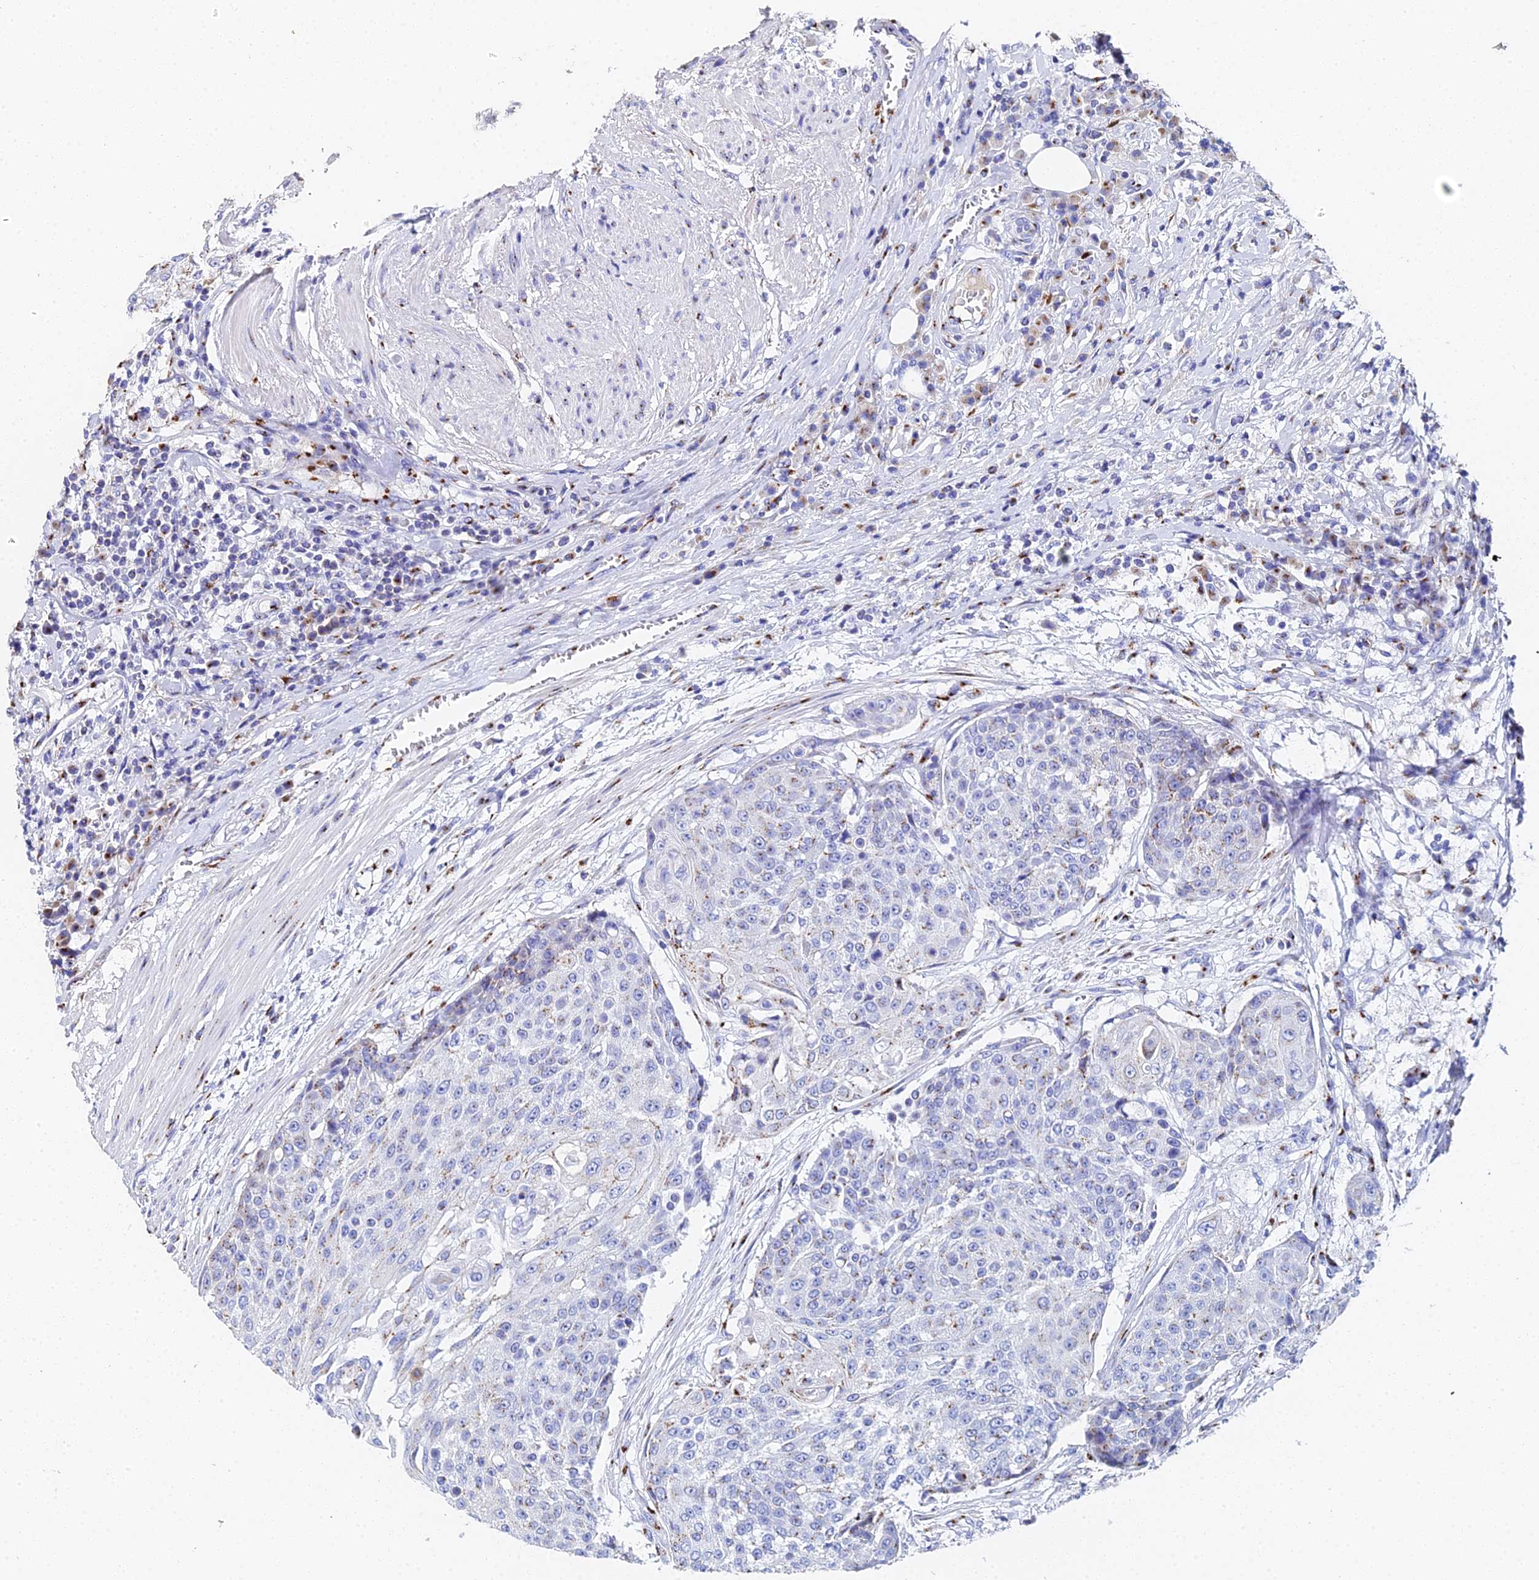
{"staining": {"intensity": "moderate", "quantity": "<25%", "location": "cytoplasmic/membranous"}, "tissue": "urothelial cancer", "cell_type": "Tumor cells", "image_type": "cancer", "snomed": [{"axis": "morphology", "description": "Urothelial carcinoma, High grade"}, {"axis": "topography", "description": "Urinary bladder"}], "caption": "This is a histology image of IHC staining of urothelial cancer, which shows moderate positivity in the cytoplasmic/membranous of tumor cells.", "gene": "ENSG00000268674", "patient": {"sex": "female", "age": 63}}